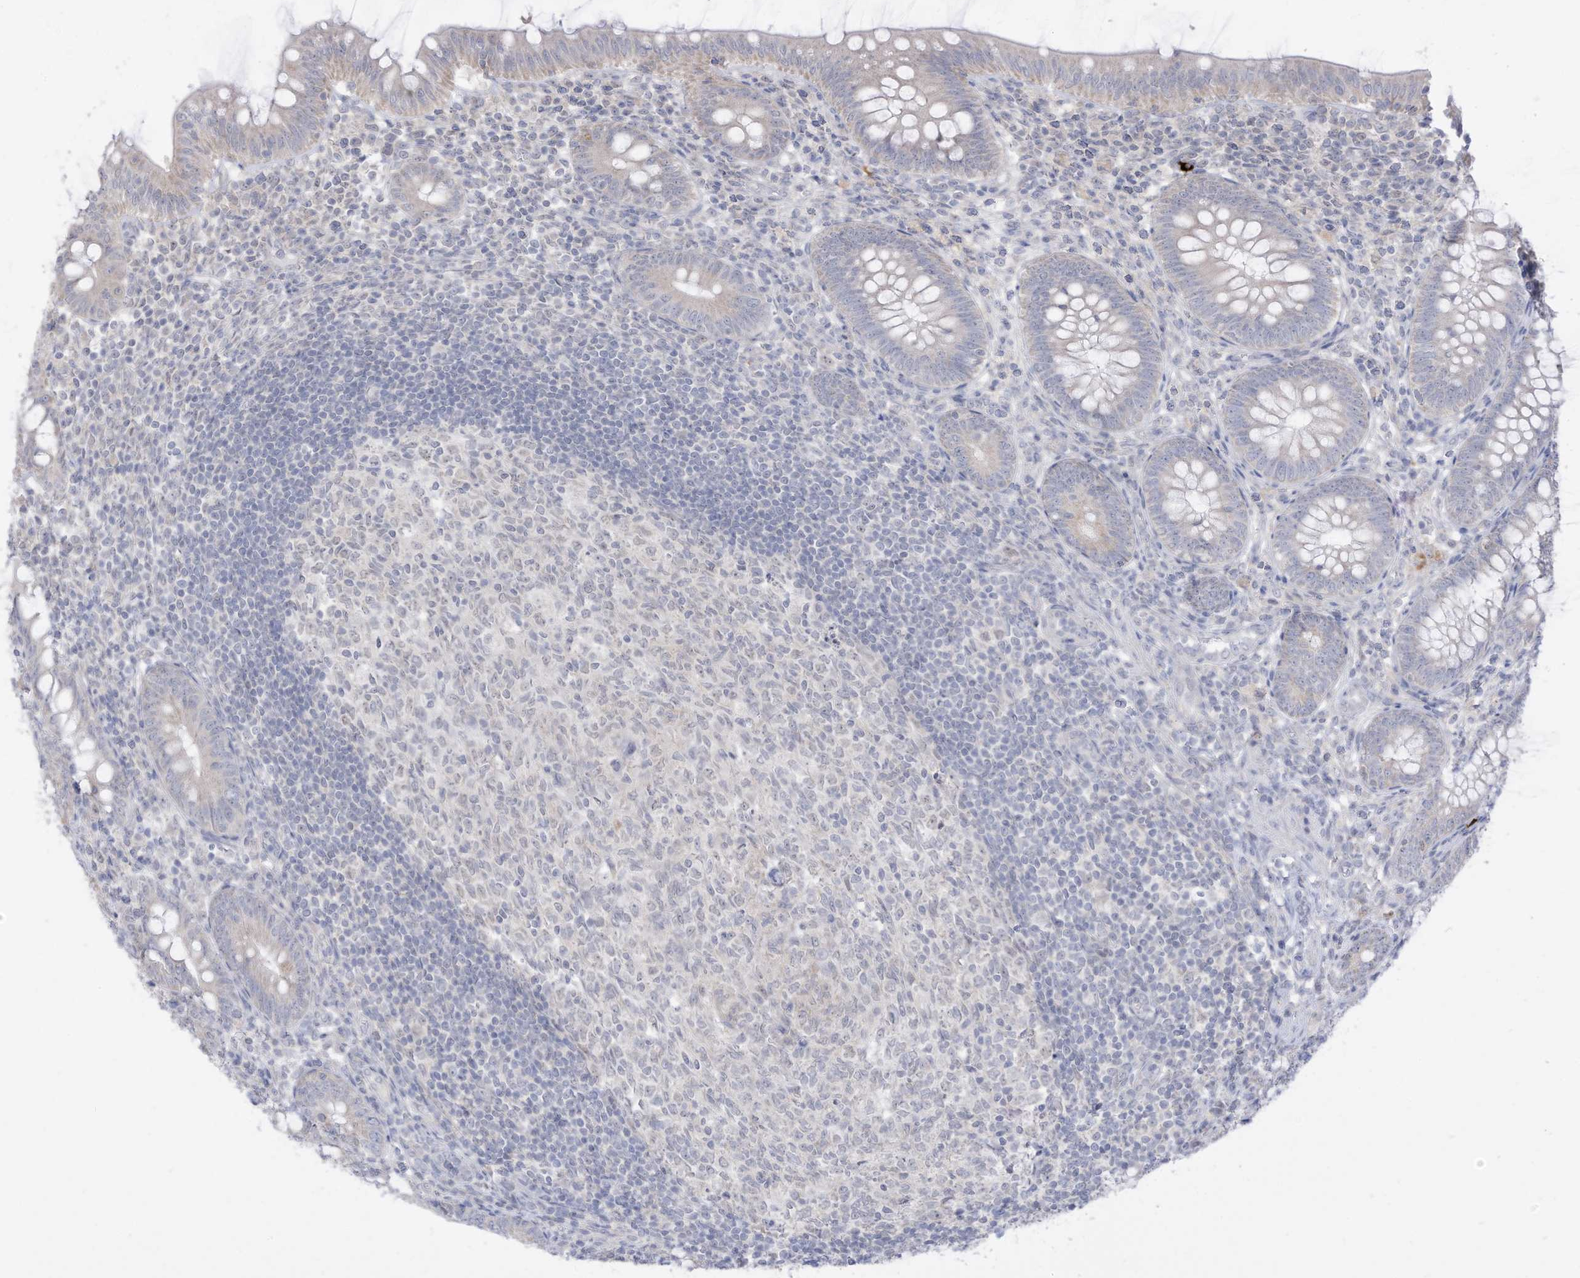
{"staining": {"intensity": "negative", "quantity": "none", "location": "none"}, "tissue": "appendix", "cell_type": "Glandular cells", "image_type": "normal", "snomed": [{"axis": "morphology", "description": "Normal tissue, NOS"}, {"axis": "topography", "description": "Appendix"}], "caption": "Immunohistochemical staining of benign appendix reveals no significant expression in glandular cells. (Immunohistochemistry, brightfield microscopy, high magnification).", "gene": "OGT", "patient": {"sex": "male", "age": 14}}